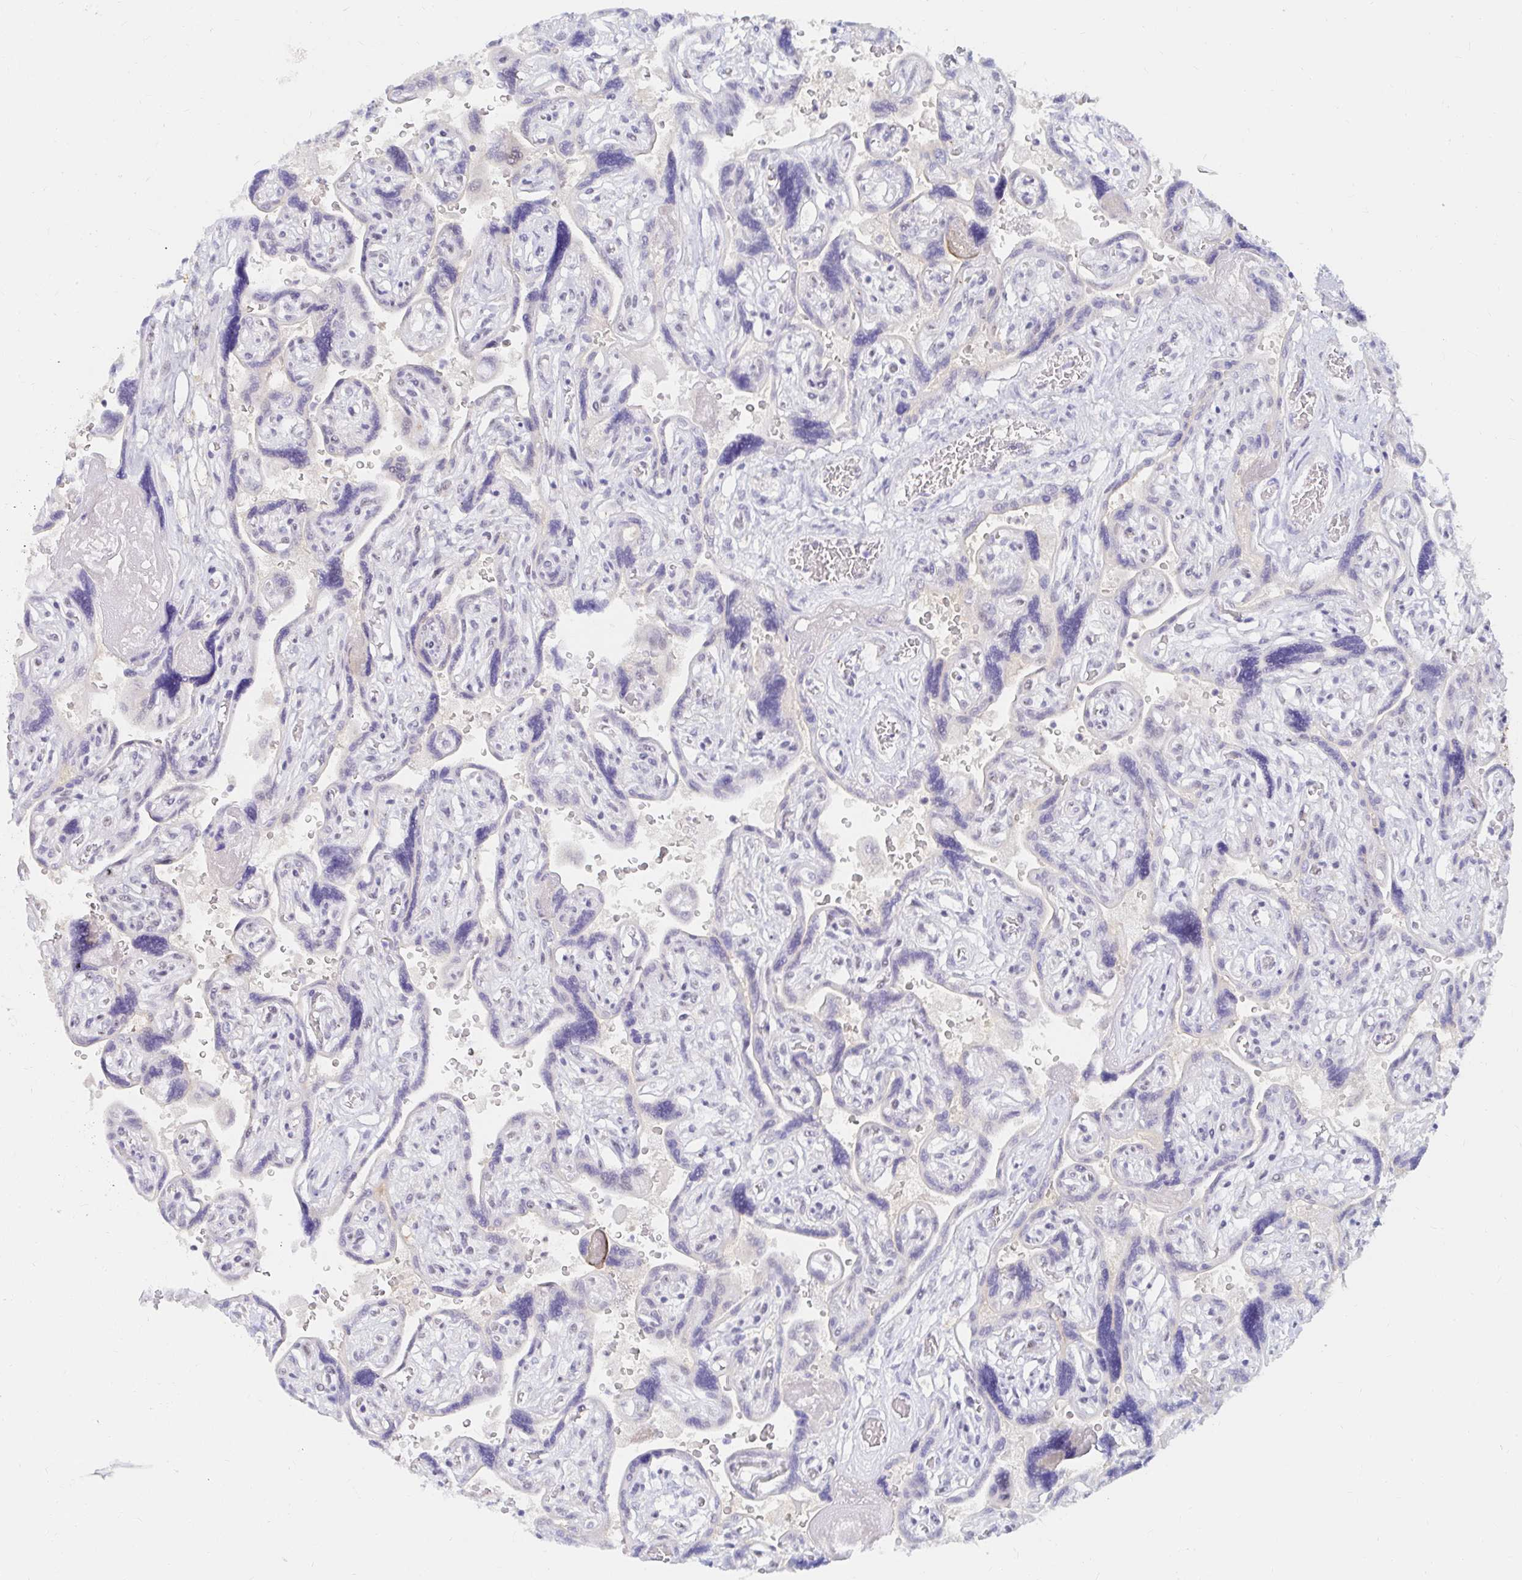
{"staining": {"intensity": "weak", "quantity": ">75%", "location": "nuclear"}, "tissue": "placenta", "cell_type": "Decidual cells", "image_type": "normal", "snomed": [{"axis": "morphology", "description": "Normal tissue, NOS"}, {"axis": "topography", "description": "Placenta"}], "caption": "Immunohistochemical staining of benign human placenta displays weak nuclear protein positivity in approximately >75% of decidual cells. The staining is performed using DAB brown chromogen to label protein expression. The nuclei are counter-stained blue using hematoxylin.", "gene": "COL28A1", "patient": {"sex": "female", "age": 32}}